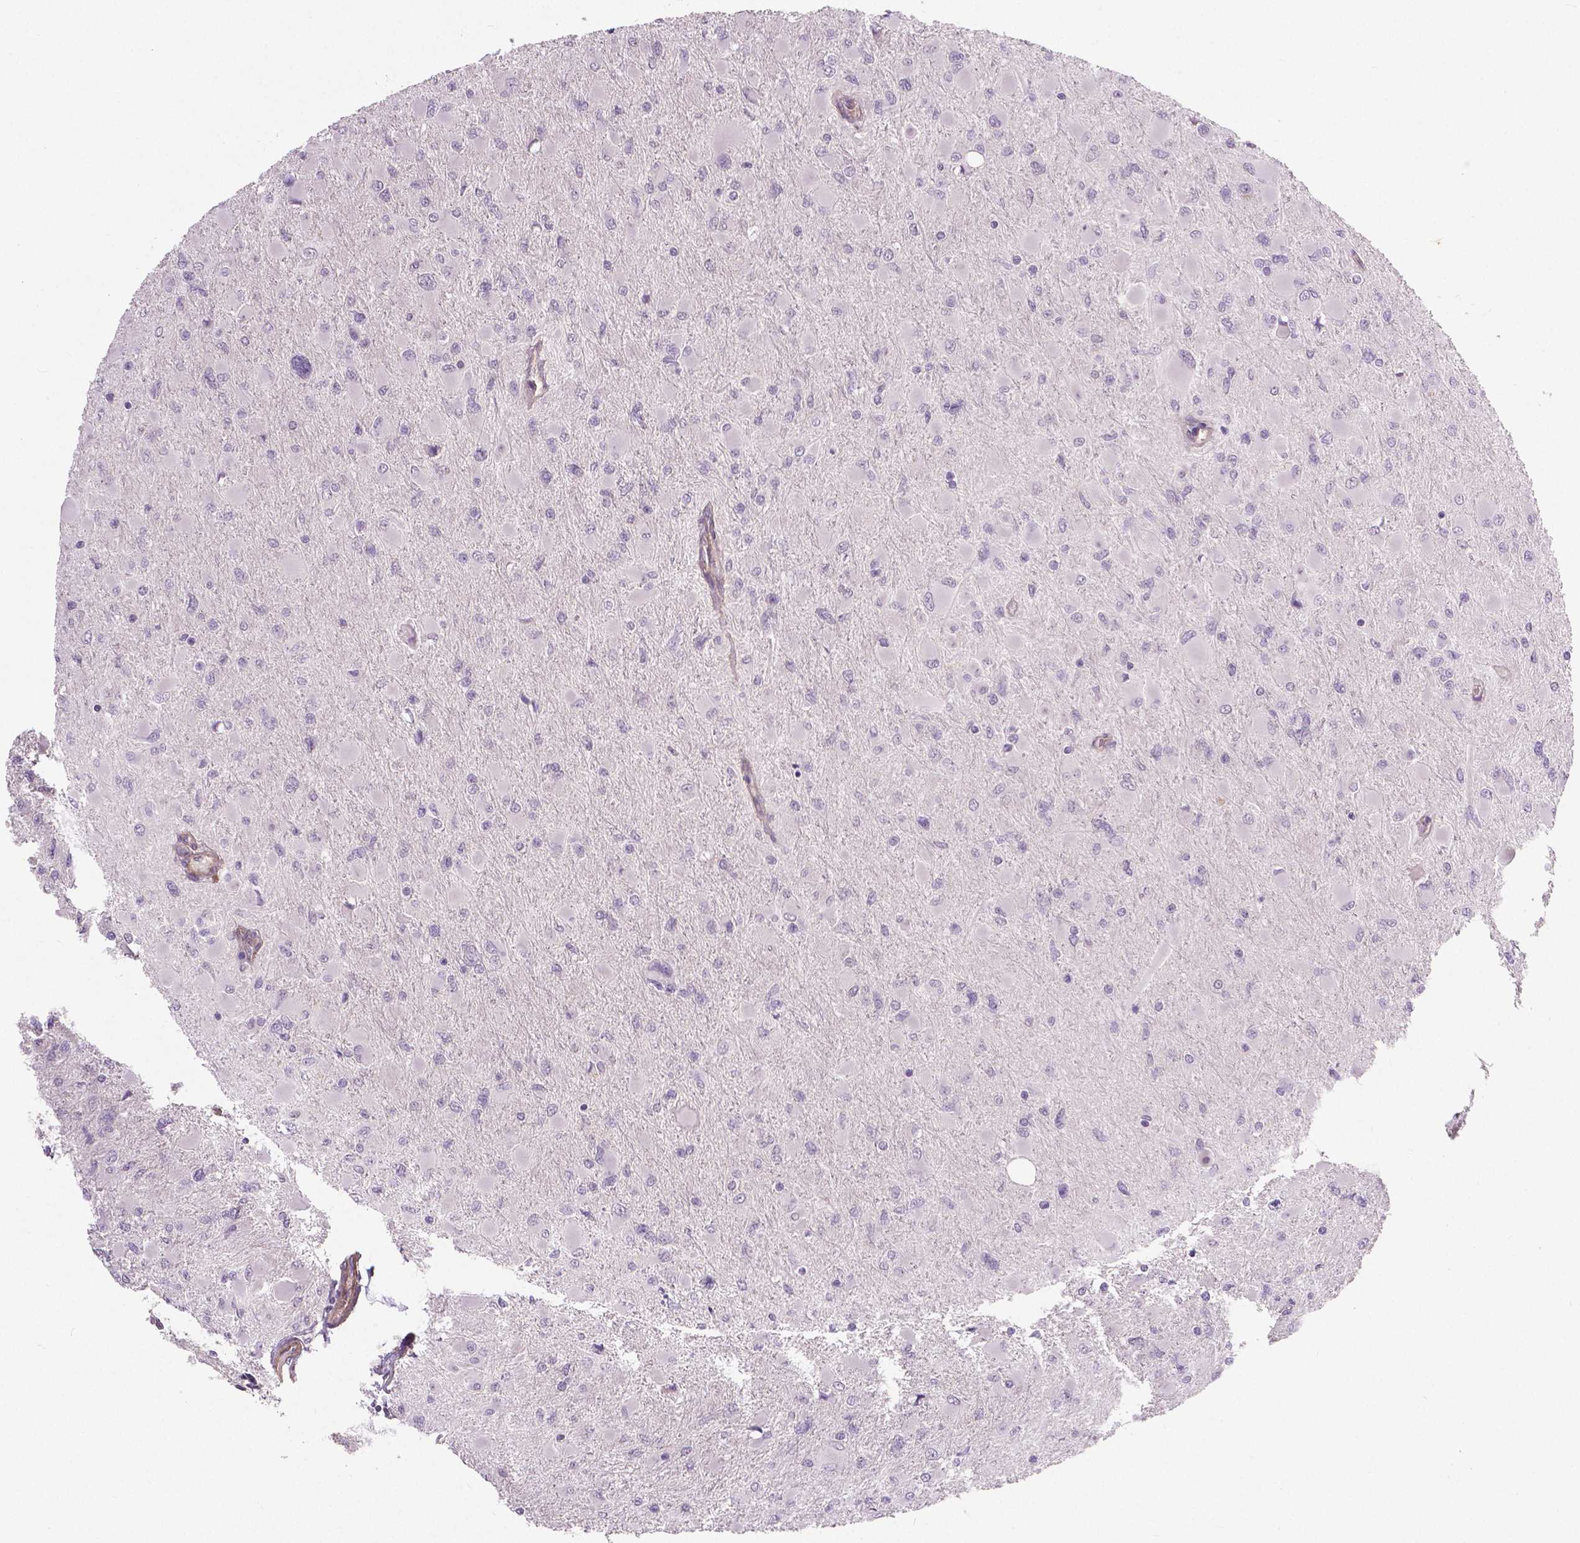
{"staining": {"intensity": "negative", "quantity": "none", "location": "none"}, "tissue": "glioma", "cell_type": "Tumor cells", "image_type": "cancer", "snomed": [{"axis": "morphology", "description": "Glioma, malignant, High grade"}, {"axis": "topography", "description": "Cerebral cortex"}], "caption": "This is an IHC image of human glioma. There is no expression in tumor cells.", "gene": "FLT1", "patient": {"sex": "female", "age": 36}}